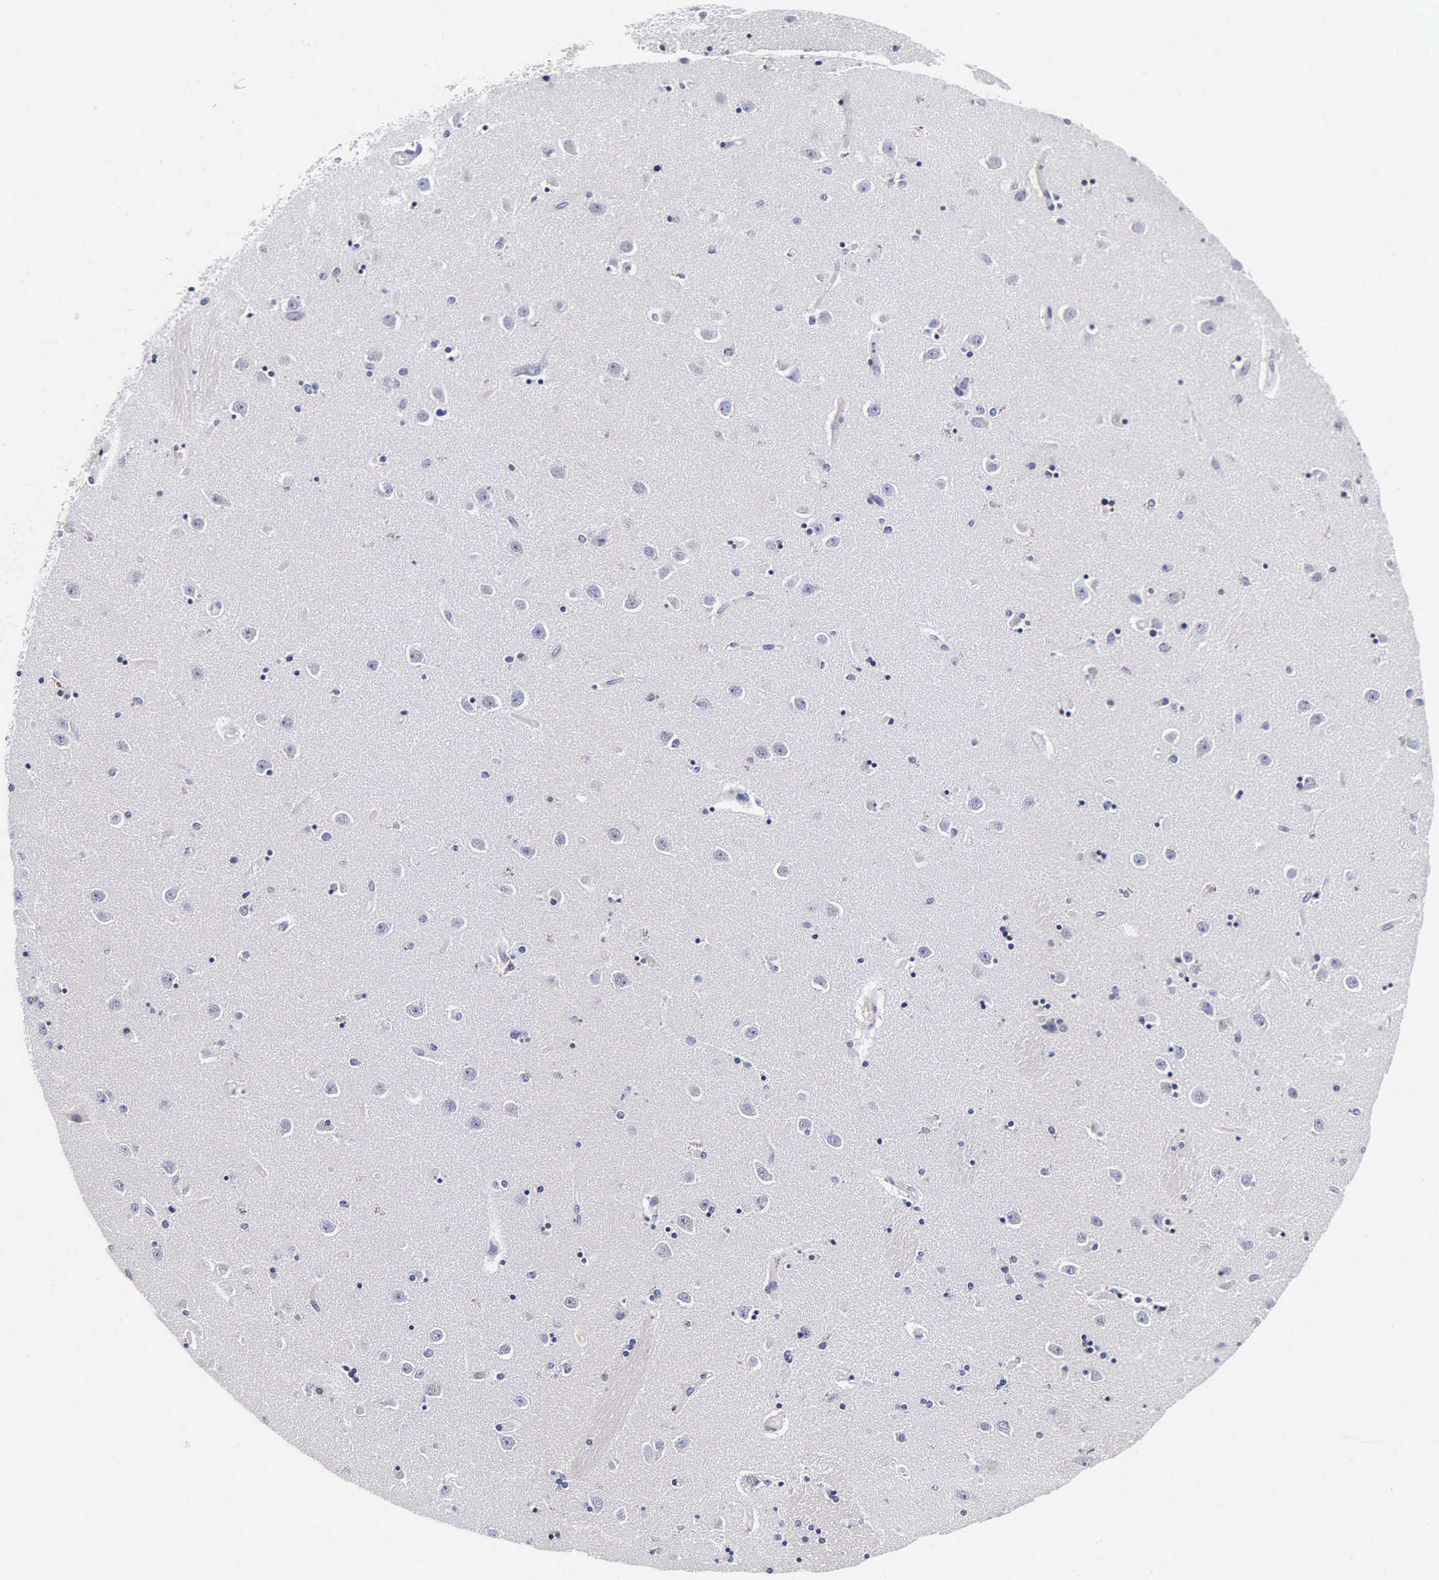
{"staining": {"intensity": "negative", "quantity": "none", "location": "none"}, "tissue": "caudate", "cell_type": "Glial cells", "image_type": "normal", "snomed": [{"axis": "morphology", "description": "Normal tissue, NOS"}, {"axis": "topography", "description": "Lateral ventricle wall"}], "caption": "Micrograph shows no protein staining in glial cells of normal caudate. (DAB IHC visualized using brightfield microscopy, high magnification).", "gene": "ACP3", "patient": {"sex": "female", "age": 54}}